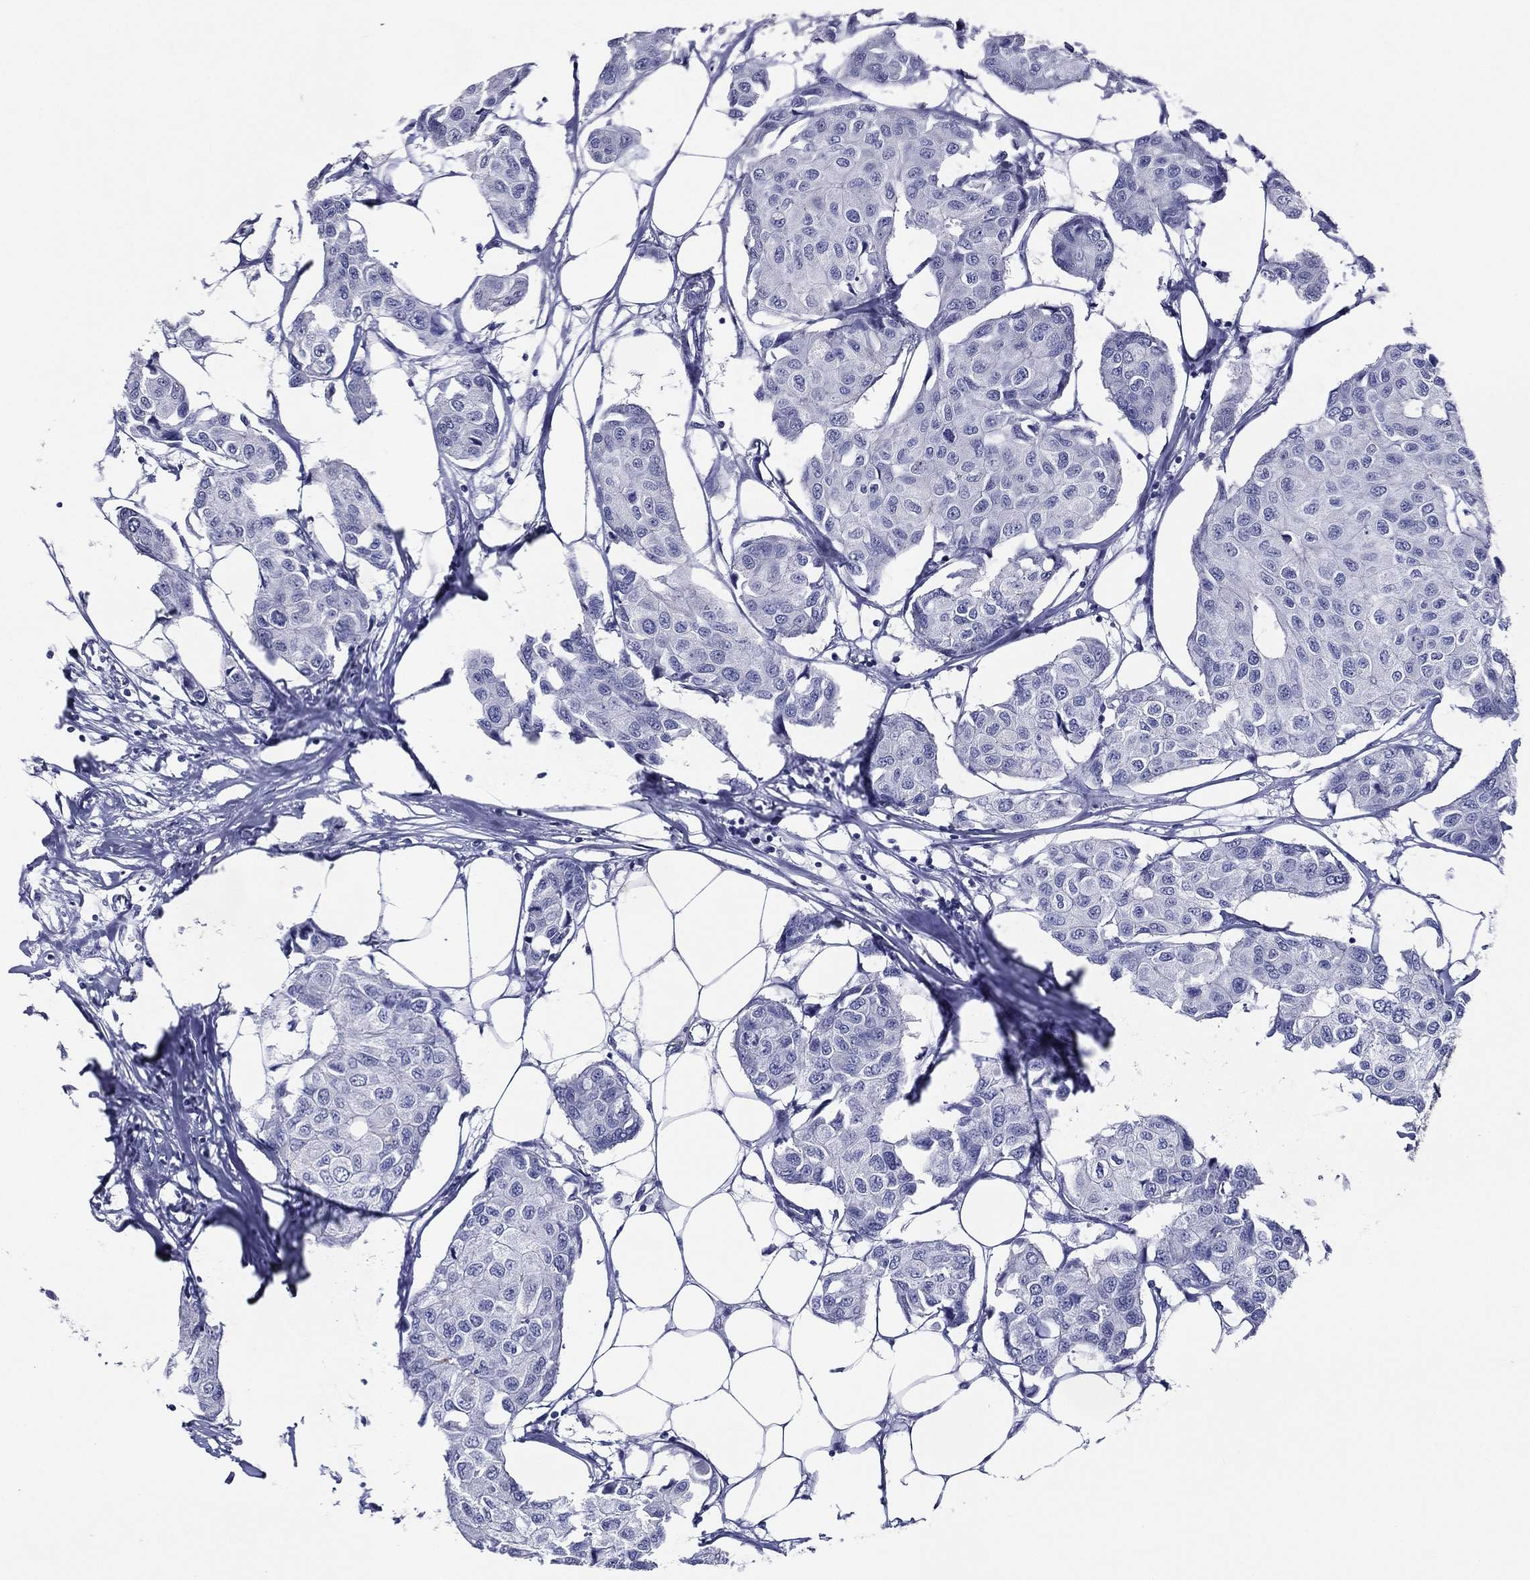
{"staining": {"intensity": "negative", "quantity": "none", "location": "none"}, "tissue": "breast cancer", "cell_type": "Tumor cells", "image_type": "cancer", "snomed": [{"axis": "morphology", "description": "Duct carcinoma"}, {"axis": "topography", "description": "Breast"}], "caption": "DAB (3,3'-diaminobenzidine) immunohistochemical staining of breast invasive ductal carcinoma displays no significant positivity in tumor cells. (Stains: DAB immunohistochemistry (IHC) with hematoxylin counter stain, Microscopy: brightfield microscopy at high magnification).", "gene": "ACE2", "patient": {"sex": "female", "age": 80}}